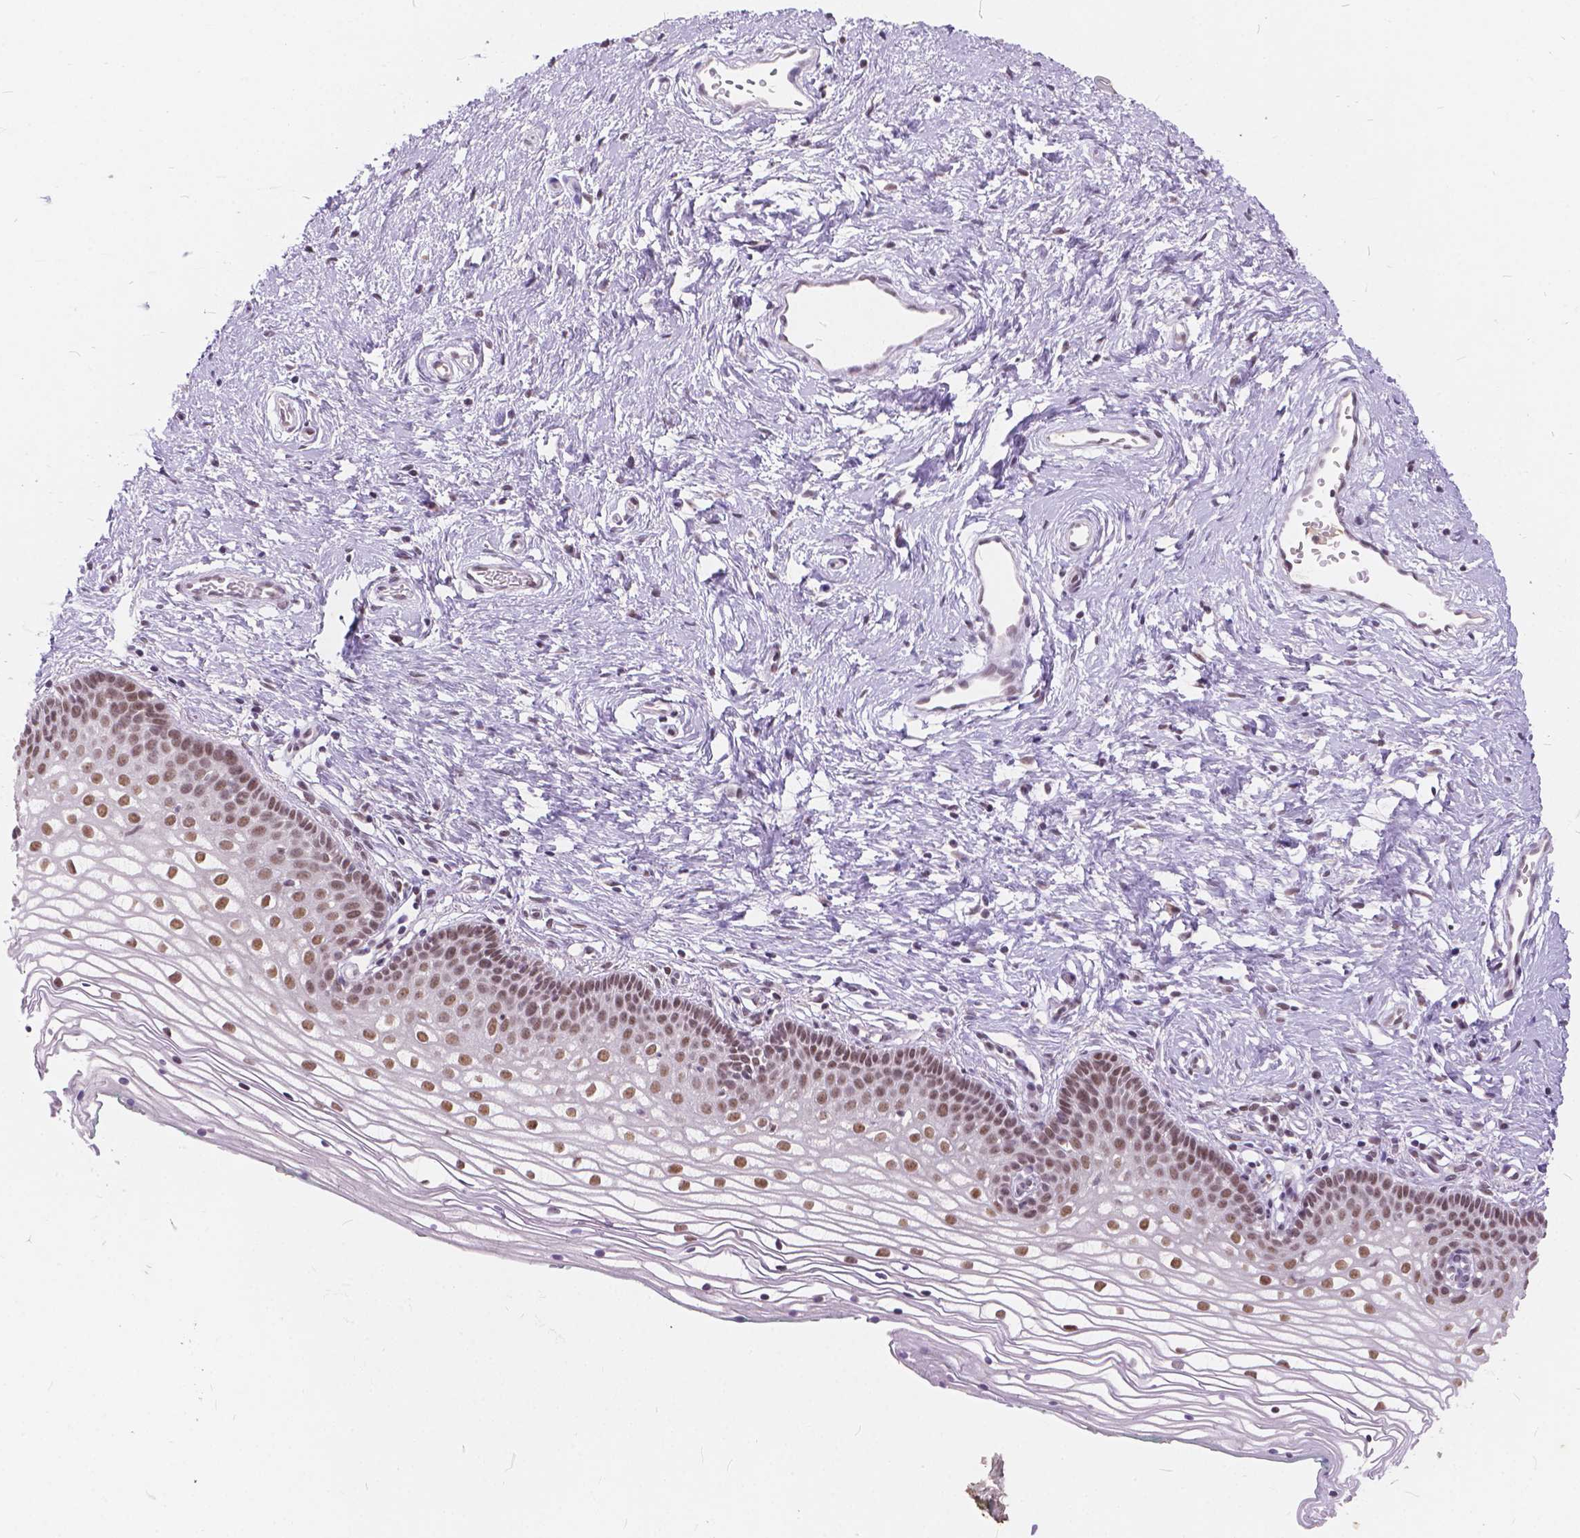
{"staining": {"intensity": "moderate", "quantity": ">75%", "location": "nuclear"}, "tissue": "vagina", "cell_type": "Squamous epithelial cells", "image_type": "normal", "snomed": [{"axis": "morphology", "description": "Normal tissue, NOS"}, {"axis": "topography", "description": "Vagina"}], "caption": "IHC image of unremarkable vagina: human vagina stained using IHC shows medium levels of moderate protein expression localized specifically in the nuclear of squamous epithelial cells, appearing as a nuclear brown color.", "gene": "FAM53A", "patient": {"sex": "female", "age": 36}}